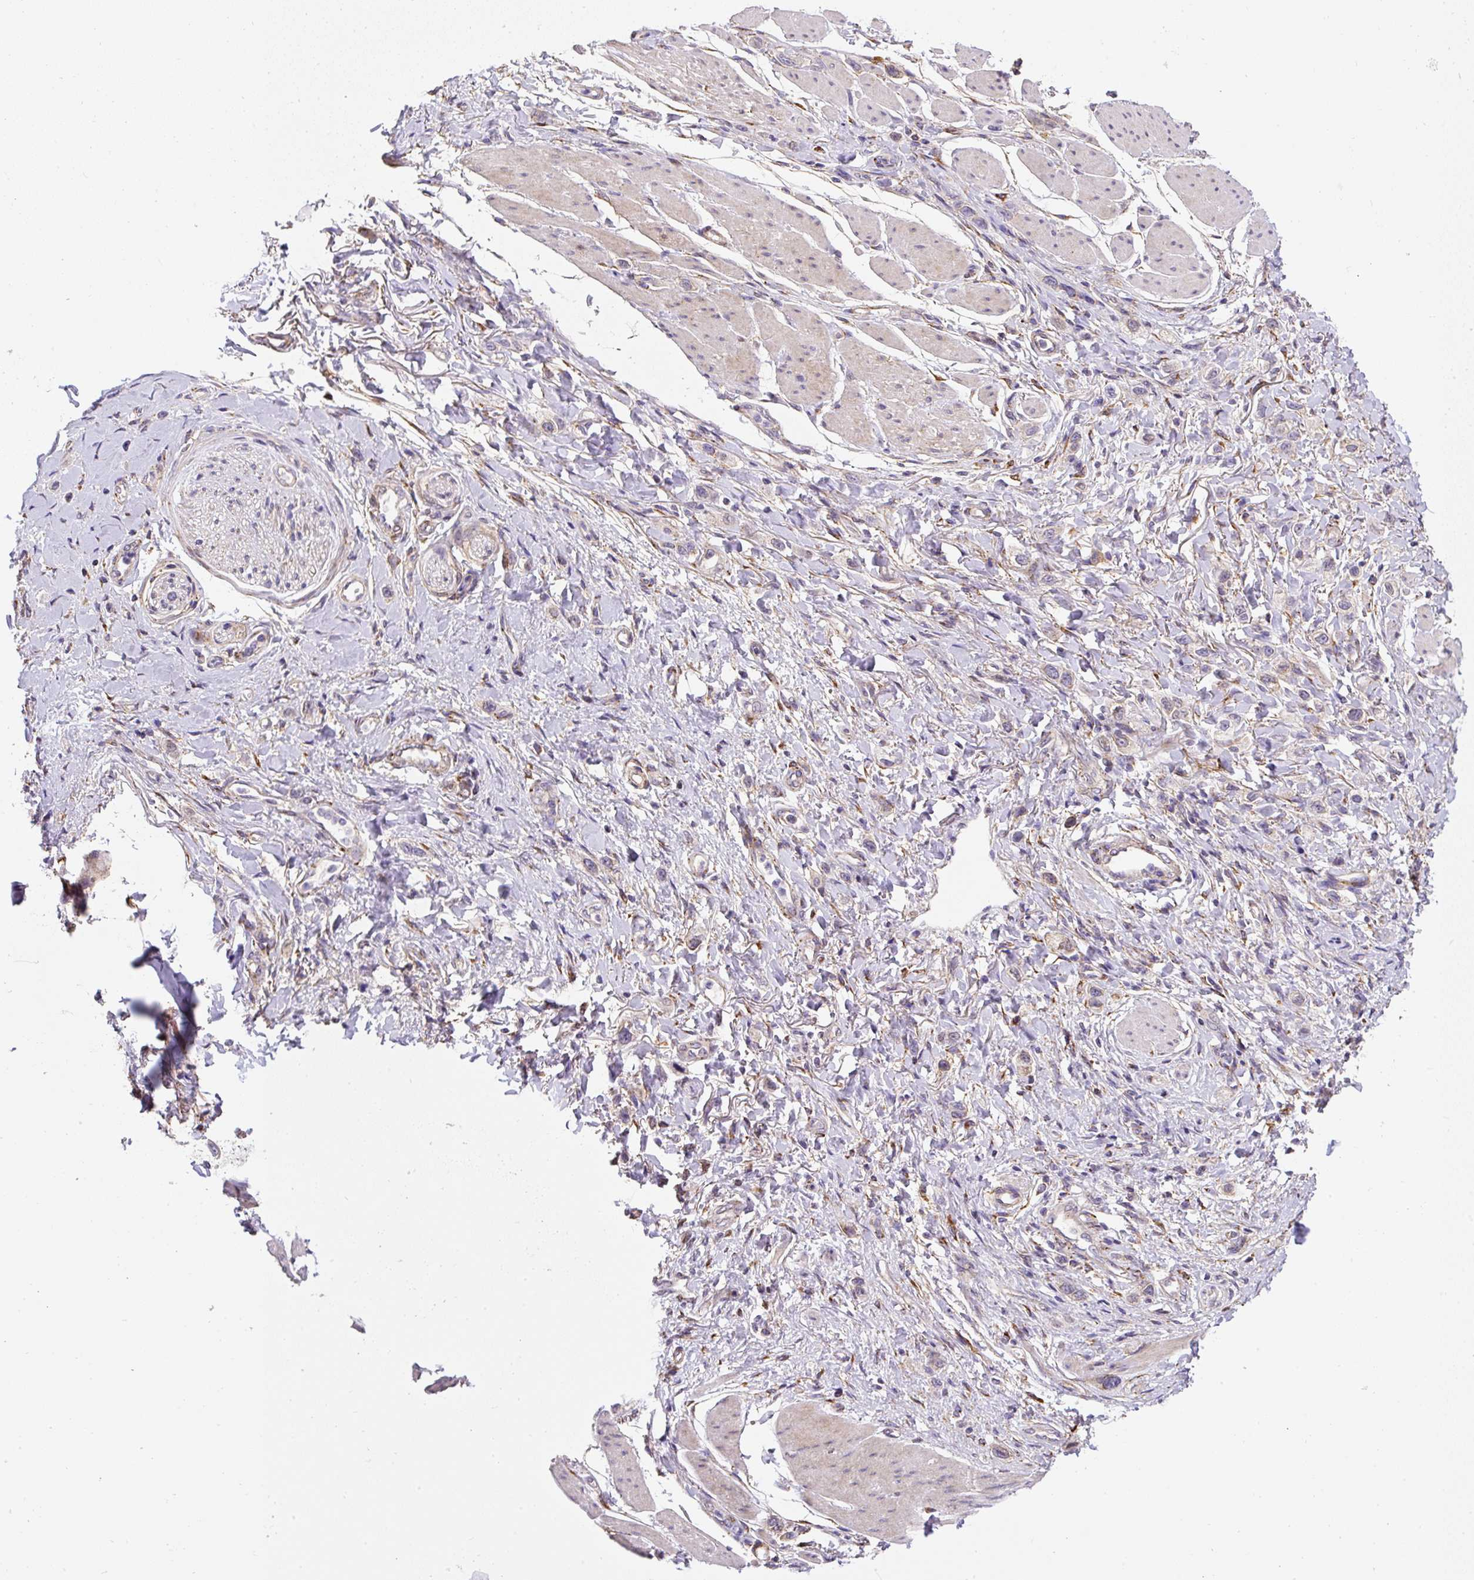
{"staining": {"intensity": "negative", "quantity": "none", "location": "none"}, "tissue": "stomach cancer", "cell_type": "Tumor cells", "image_type": "cancer", "snomed": [{"axis": "morphology", "description": "Adenocarcinoma, NOS"}, {"axis": "topography", "description": "Stomach"}], "caption": "Immunohistochemistry photomicrograph of human stomach cancer stained for a protein (brown), which reveals no positivity in tumor cells.", "gene": "RNF170", "patient": {"sex": "female", "age": 65}}